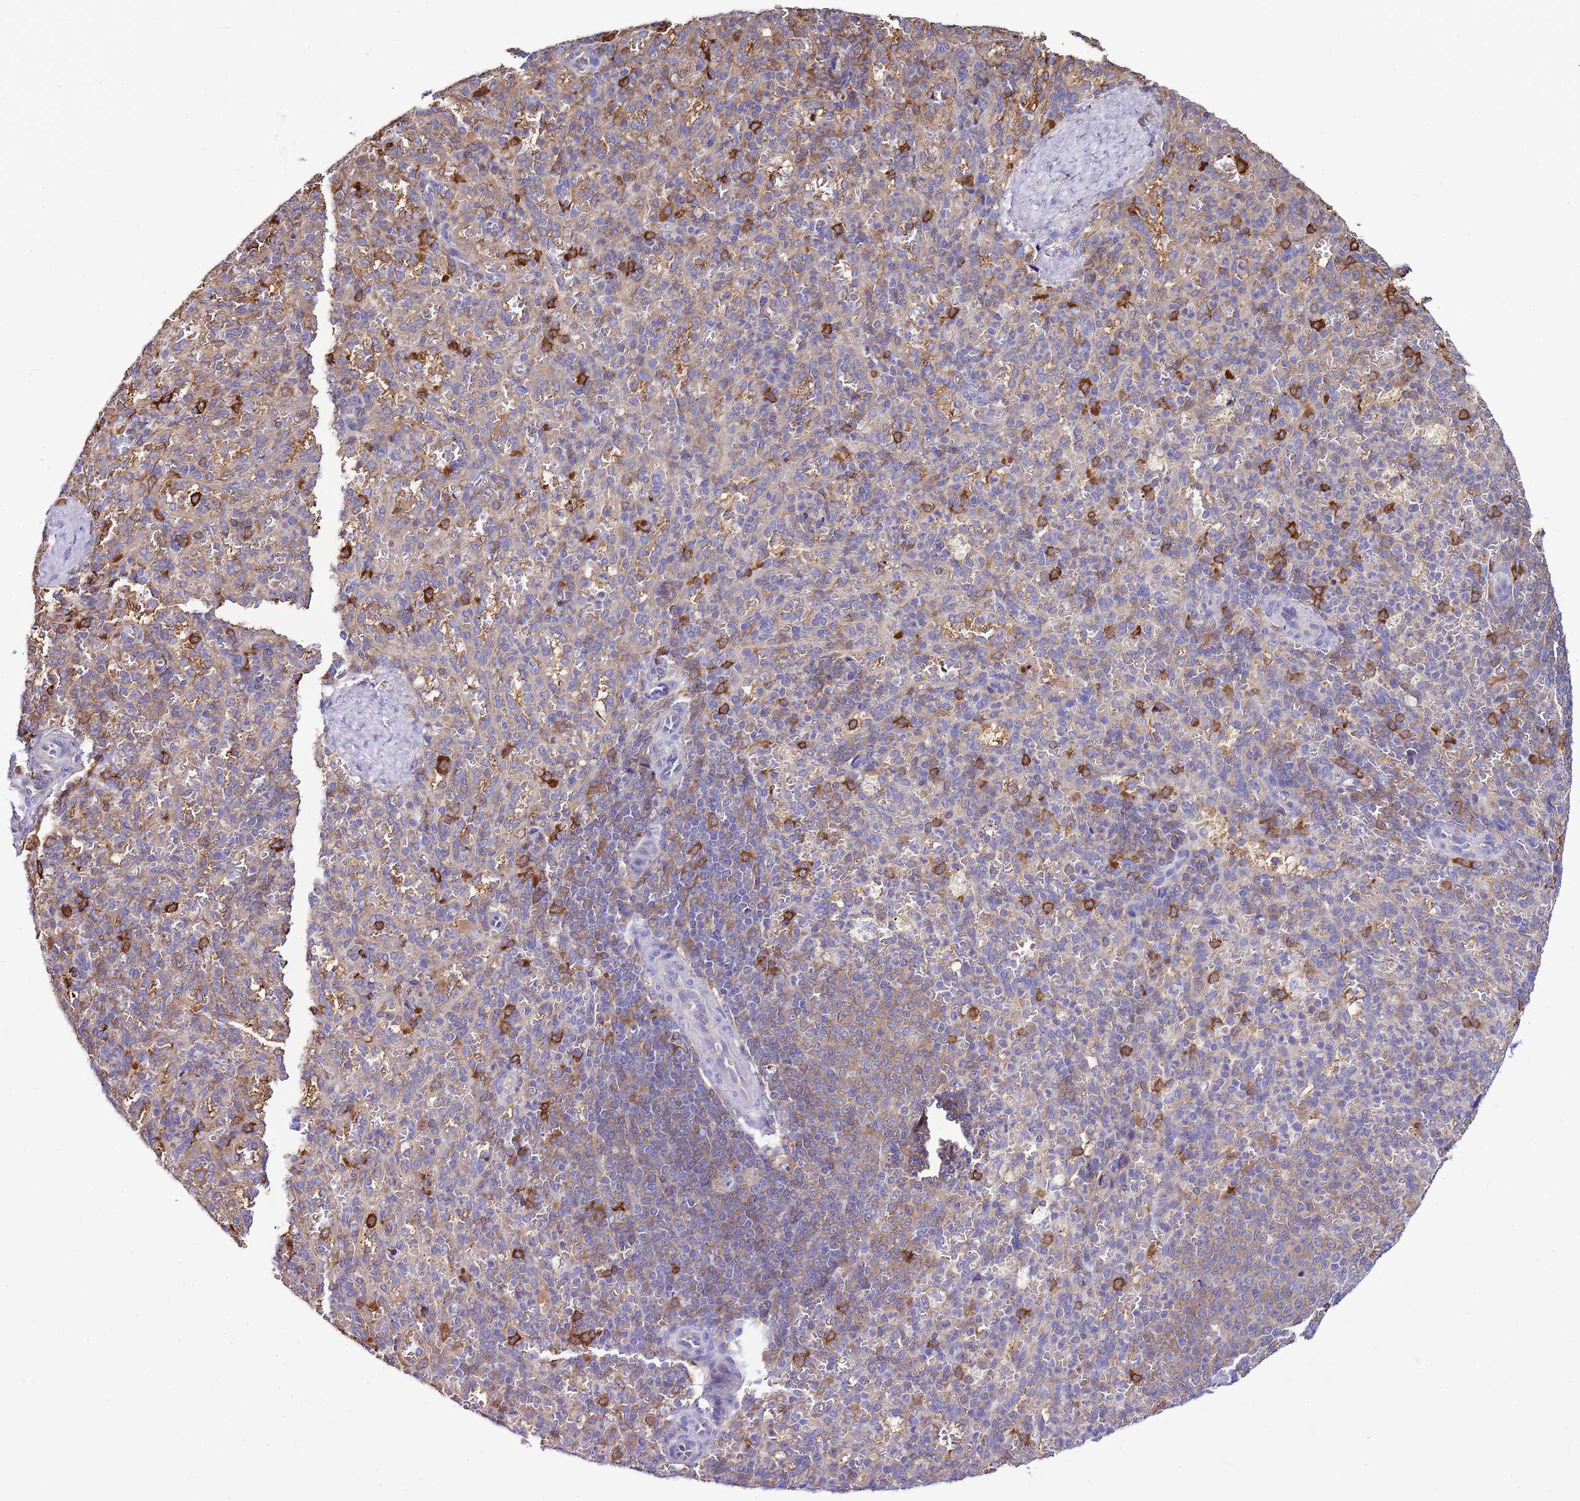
{"staining": {"intensity": "strong", "quantity": "<25%", "location": "cytoplasmic/membranous"}, "tissue": "spleen", "cell_type": "Cells in red pulp", "image_type": "normal", "snomed": [{"axis": "morphology", "description": "Normal tissue, NOS"}, {"axis": "topography", "description": "Spleen"}], "caption": "Spleen stained with immunohistochemistry (IHC) displays strong cytoplasmic/membranous expression in about <25% of cells in red pulp. The protein is shown in brown color, while the nuclei are stained blue.", "gene": "ATXN2L", "patient": {"sex": "female", "age": 21}}